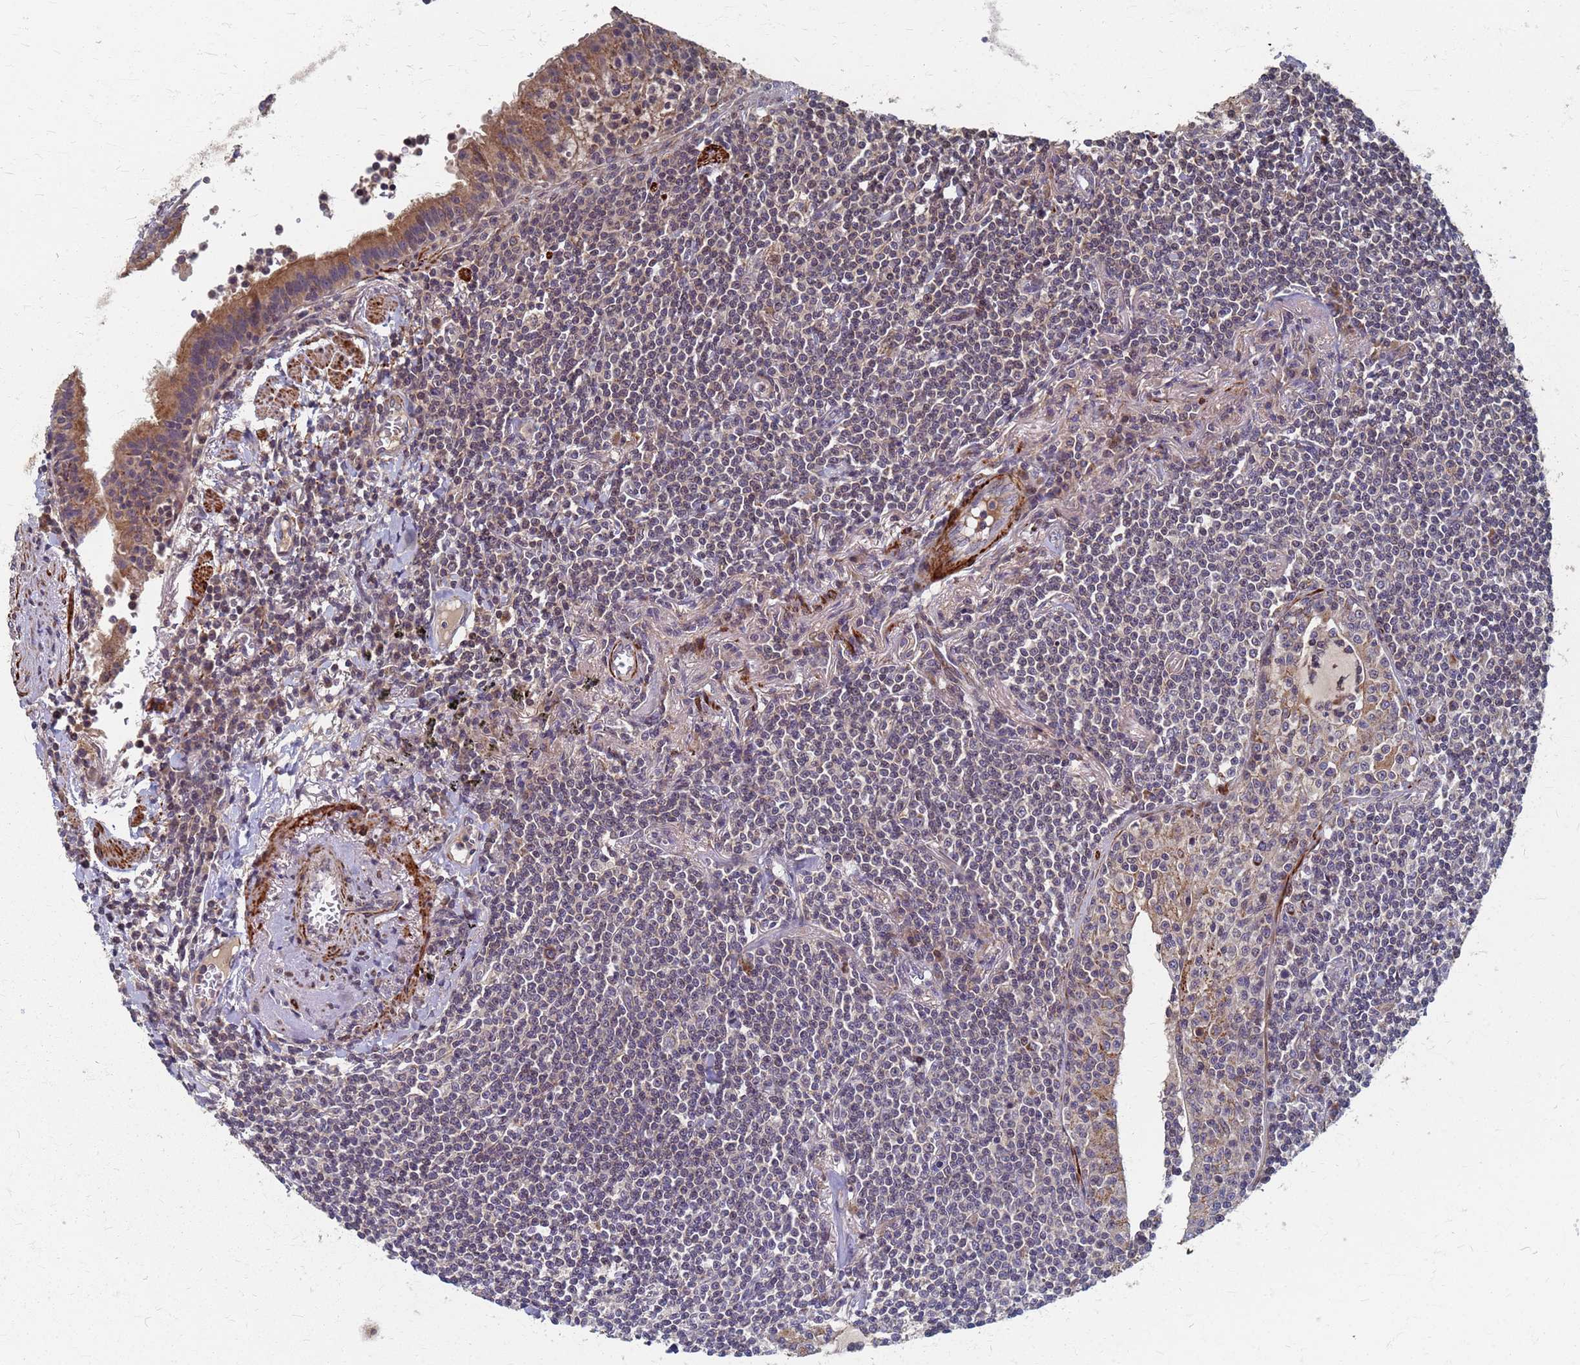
{"staining": {"intensity": "negative", "quantity": "none", "location": "none"}, "tissue": "lymphoma", "cell_type": "Tumor cells", "image_type": "cancer", "snomed": [{"axis": "morphology", "description": "Malignant lymphoma, non-Hodgkin's type, Low grade"}, {"axis": "topography", "description": "Lung"}], "caption": "Immunohistochemistry (IHC) image of neoplastic tissue: low-grade malignant lymphoma, non-Hodgkin's type stained with DAB shows no significant protein staining in tumor cells.", "gene": "ATPAF1", "patient": {"sex": "female", "age": 71}}